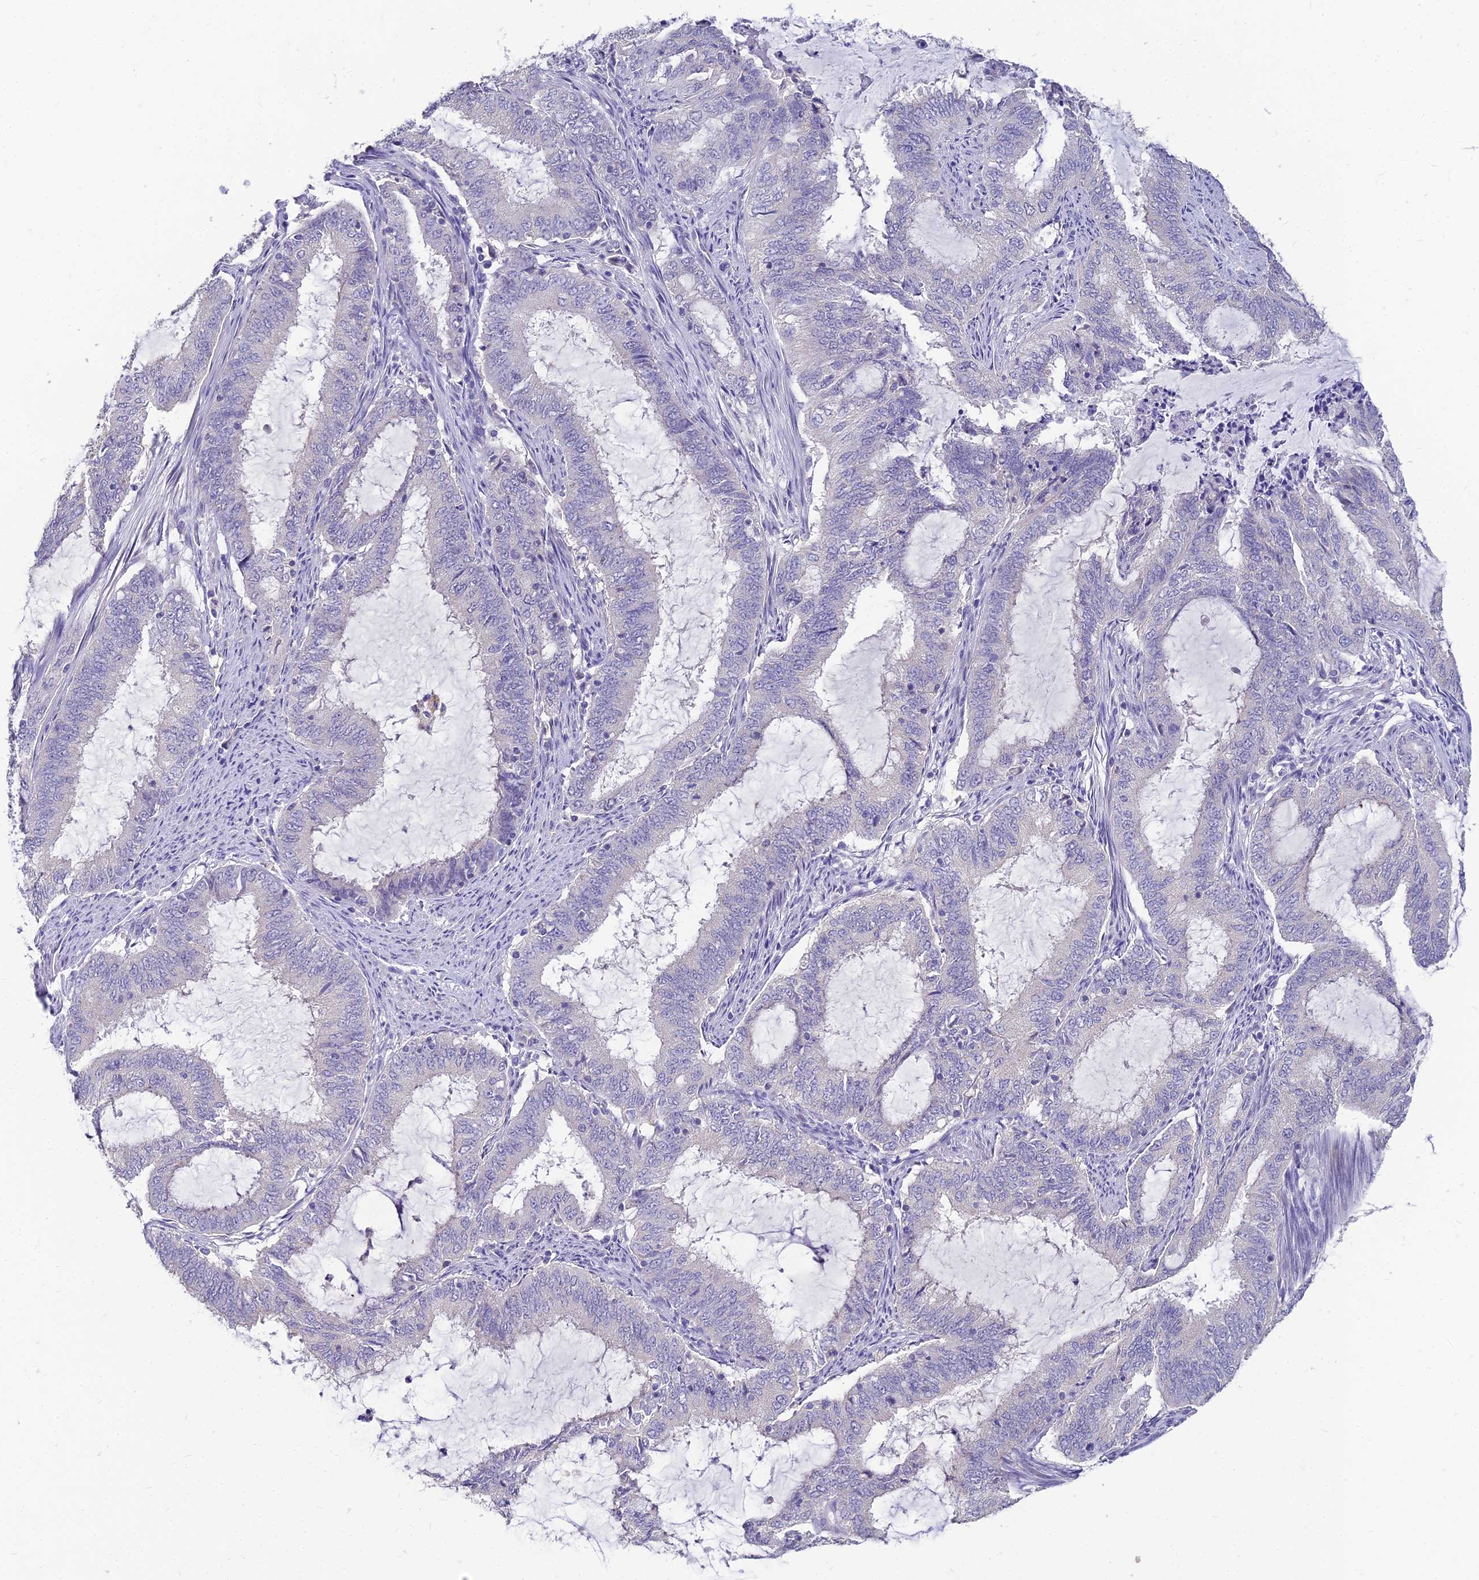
{"staining": {"intensity": "negative", "quantity": "none", "location": "none"}, "tissue": "endometrial cancer", "cell_type": "Tumor cells", "image_type": "cancer", "snomed": [{"axis": "morphology", "description": "Adenocarcinoma, NOS"}, {"axis": "topography", "description": "Endometrium"}], "caption": "Immunohistochemical staining of endometrial cancer demonstrates no significant expression in tumor cells. (DAB (3,3'-diaminobenzidine) immunohistochemistry, high magnification).", "gene": "NPY", "patient": {"sex": "female", "age": 51}}